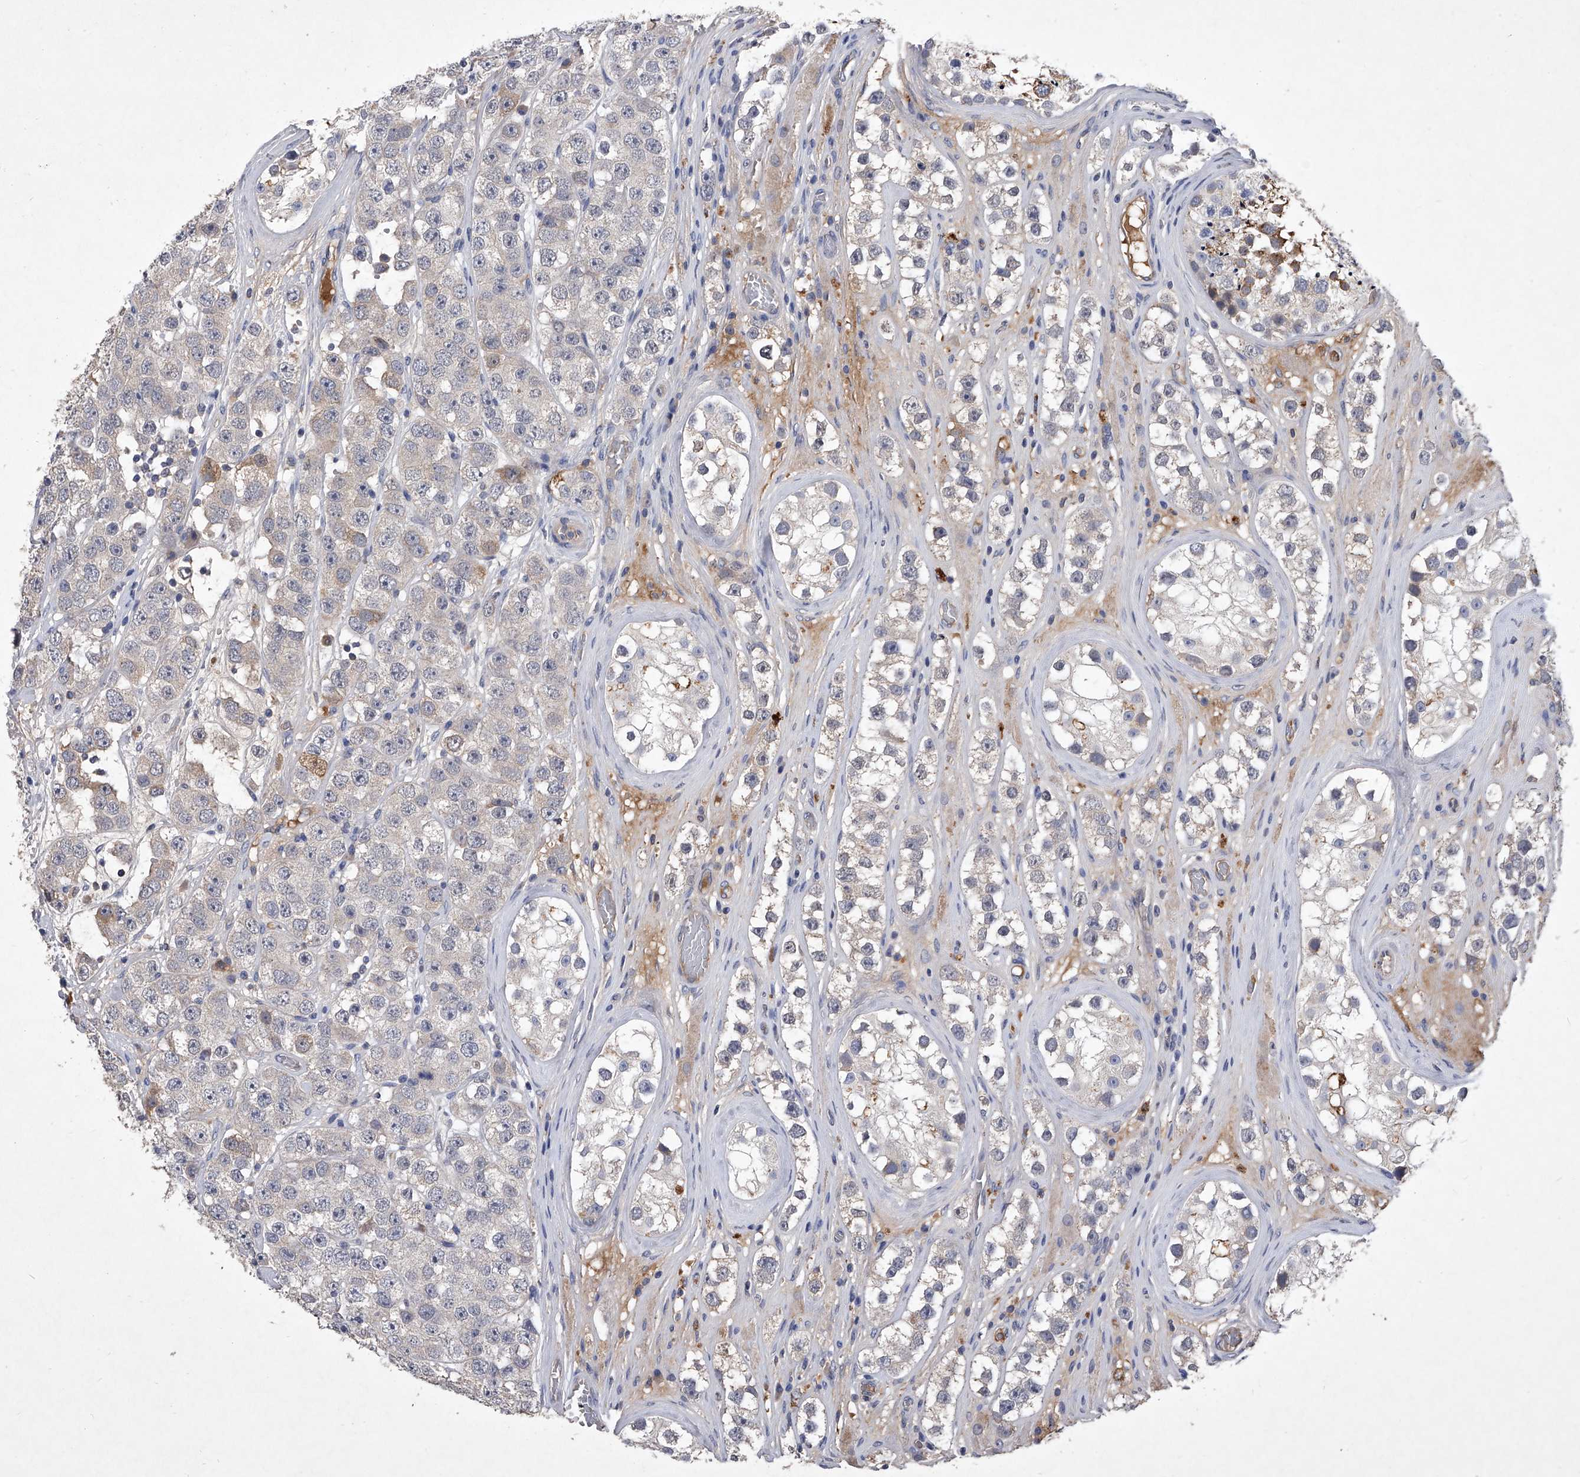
{"staining": {"intensity": "weak", "quantity": "<25%", "location": "cytoplasmic/membranous"}, "tissue": "testis cancer", "cell_type": "Tumor cells", "image_type": "cancer", "snomed": [{"axis": "morphology", "description": "Seminoma, NOS"}, {"axis": "topography", "description": "Testis"}], "caption": "Immunohistochemistry of human testis cancer exhibits no positivity in tumor cells.", "gene": "C5", "patient": {"sex": "male", "age": 28}}